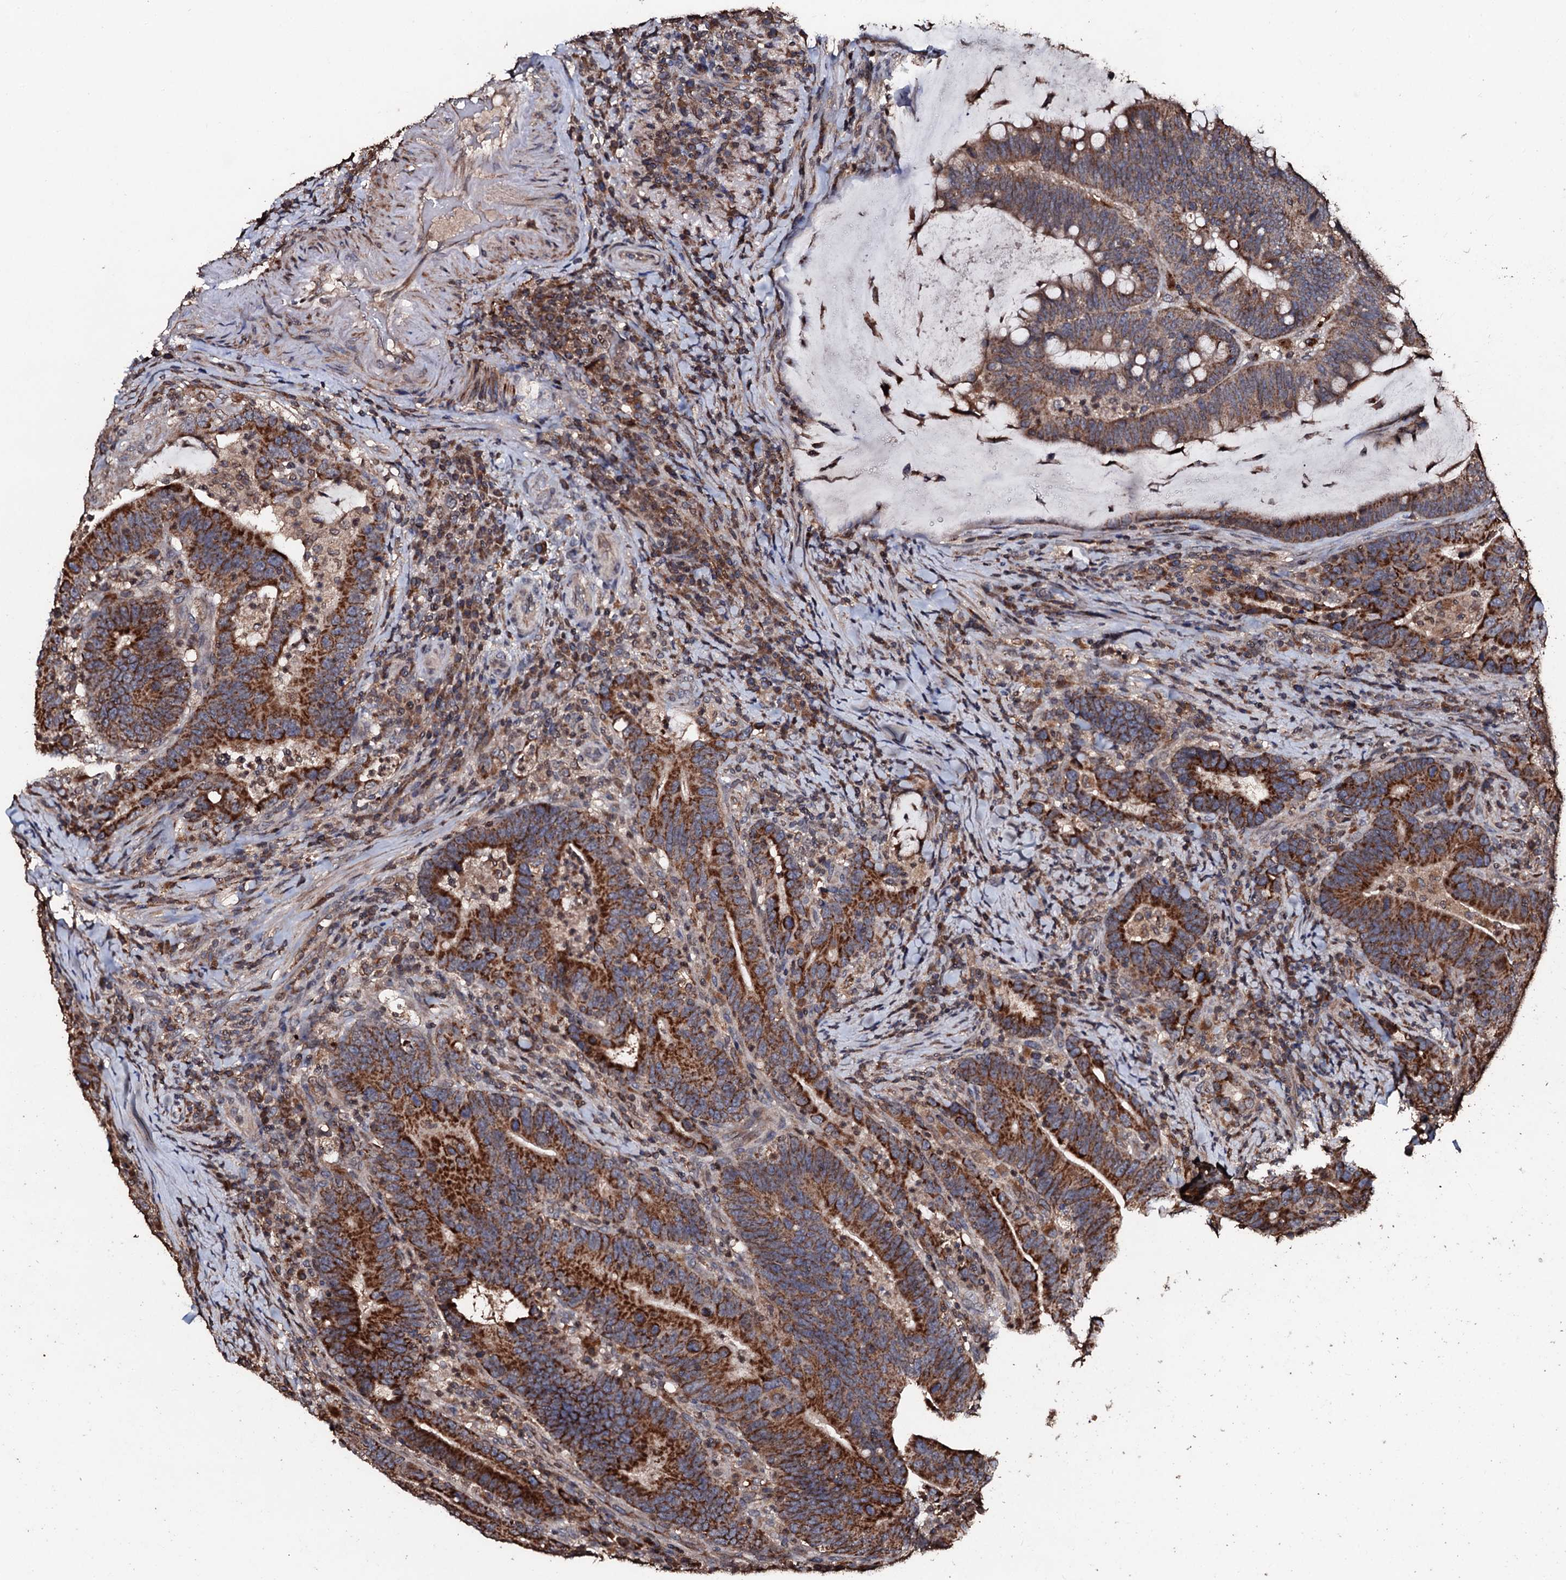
{"staining": {"intensity": "strong", "quantity": ">75%", "location": "cytoplasmic/membranous"}, "tissue": "colorectal cancer", "cell_type": "Tumor cells", "image_type": "cancer", "snomed": [{"axis": "morphology", "description": "Adenocarcinoma, NOS"}, {"axis": "topography", "description": "Colon"}], "caption": "Tumor cells exhibit strong cytoplasmic/membranous staining in approximately >75% of cells in colorectal cancer (adenocarcinoma).", "gene": "SDHAF2", "patient": {"sex": "female", "age": 66}}